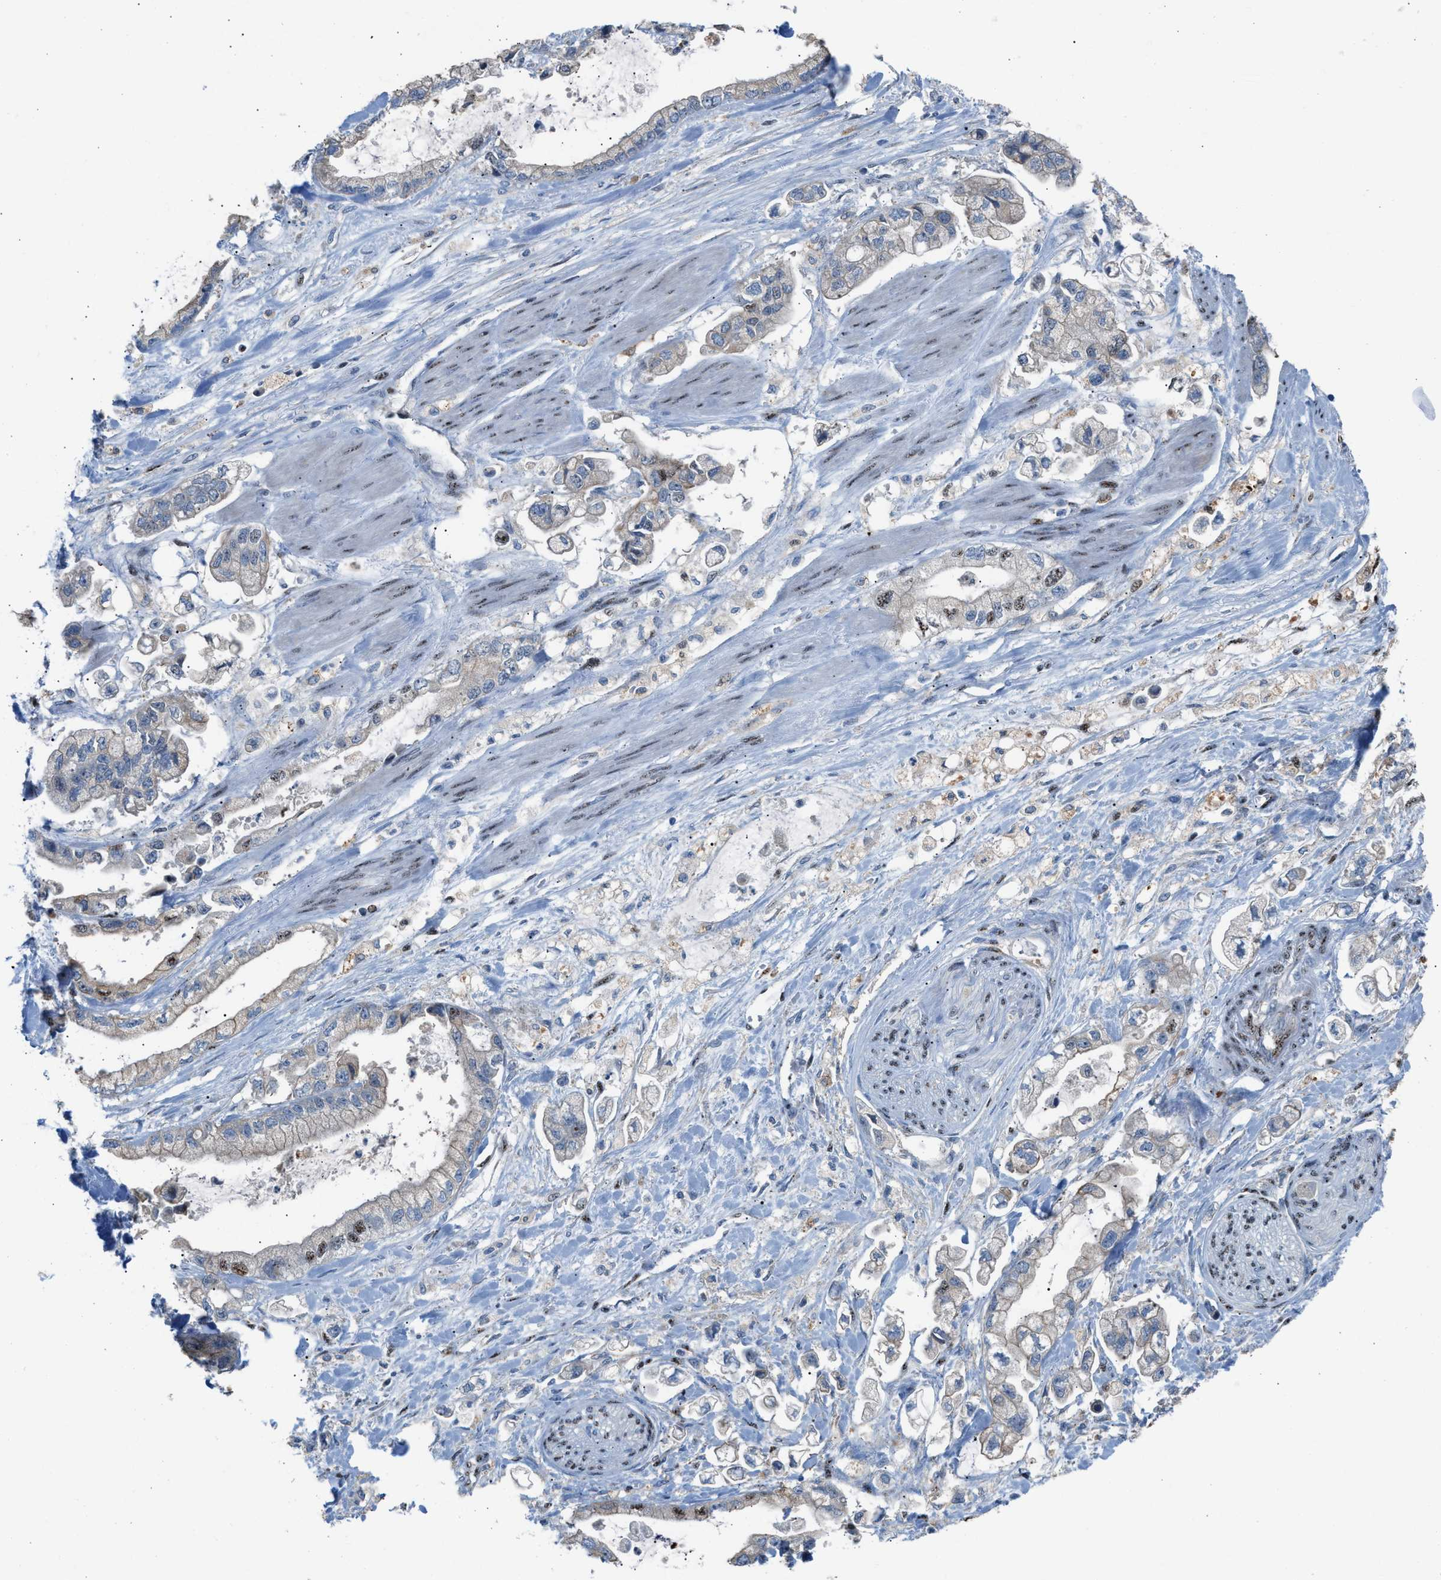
{"staining": {"intensity": "moderate", "quantity": "<25%", "location": "nuclear"}, "tissue": "stomach cancer", "cell_type": "Tumor cells", "image_type": "cancer", "snomed": [{"axis": "morphology", "description": "Normal tissue, NOS"}, {"axis": "morphology", "description": "Adenocarcinoma, NOS"}, {"axis": "topography", "description": "Stomach"}], "caption": "High-magnification brightfield microscopy of stomach cancer stained with DAB (brown) and counterstained with hematoxylin (blue). tumor cells exhibit moderate nuclear positivity is present in approximately<25% of cells. The protein is shown in brown color, while the nuclei are stained blue.", "gene": "CENPP", "patient": {"sex": "male", "age": 62}}